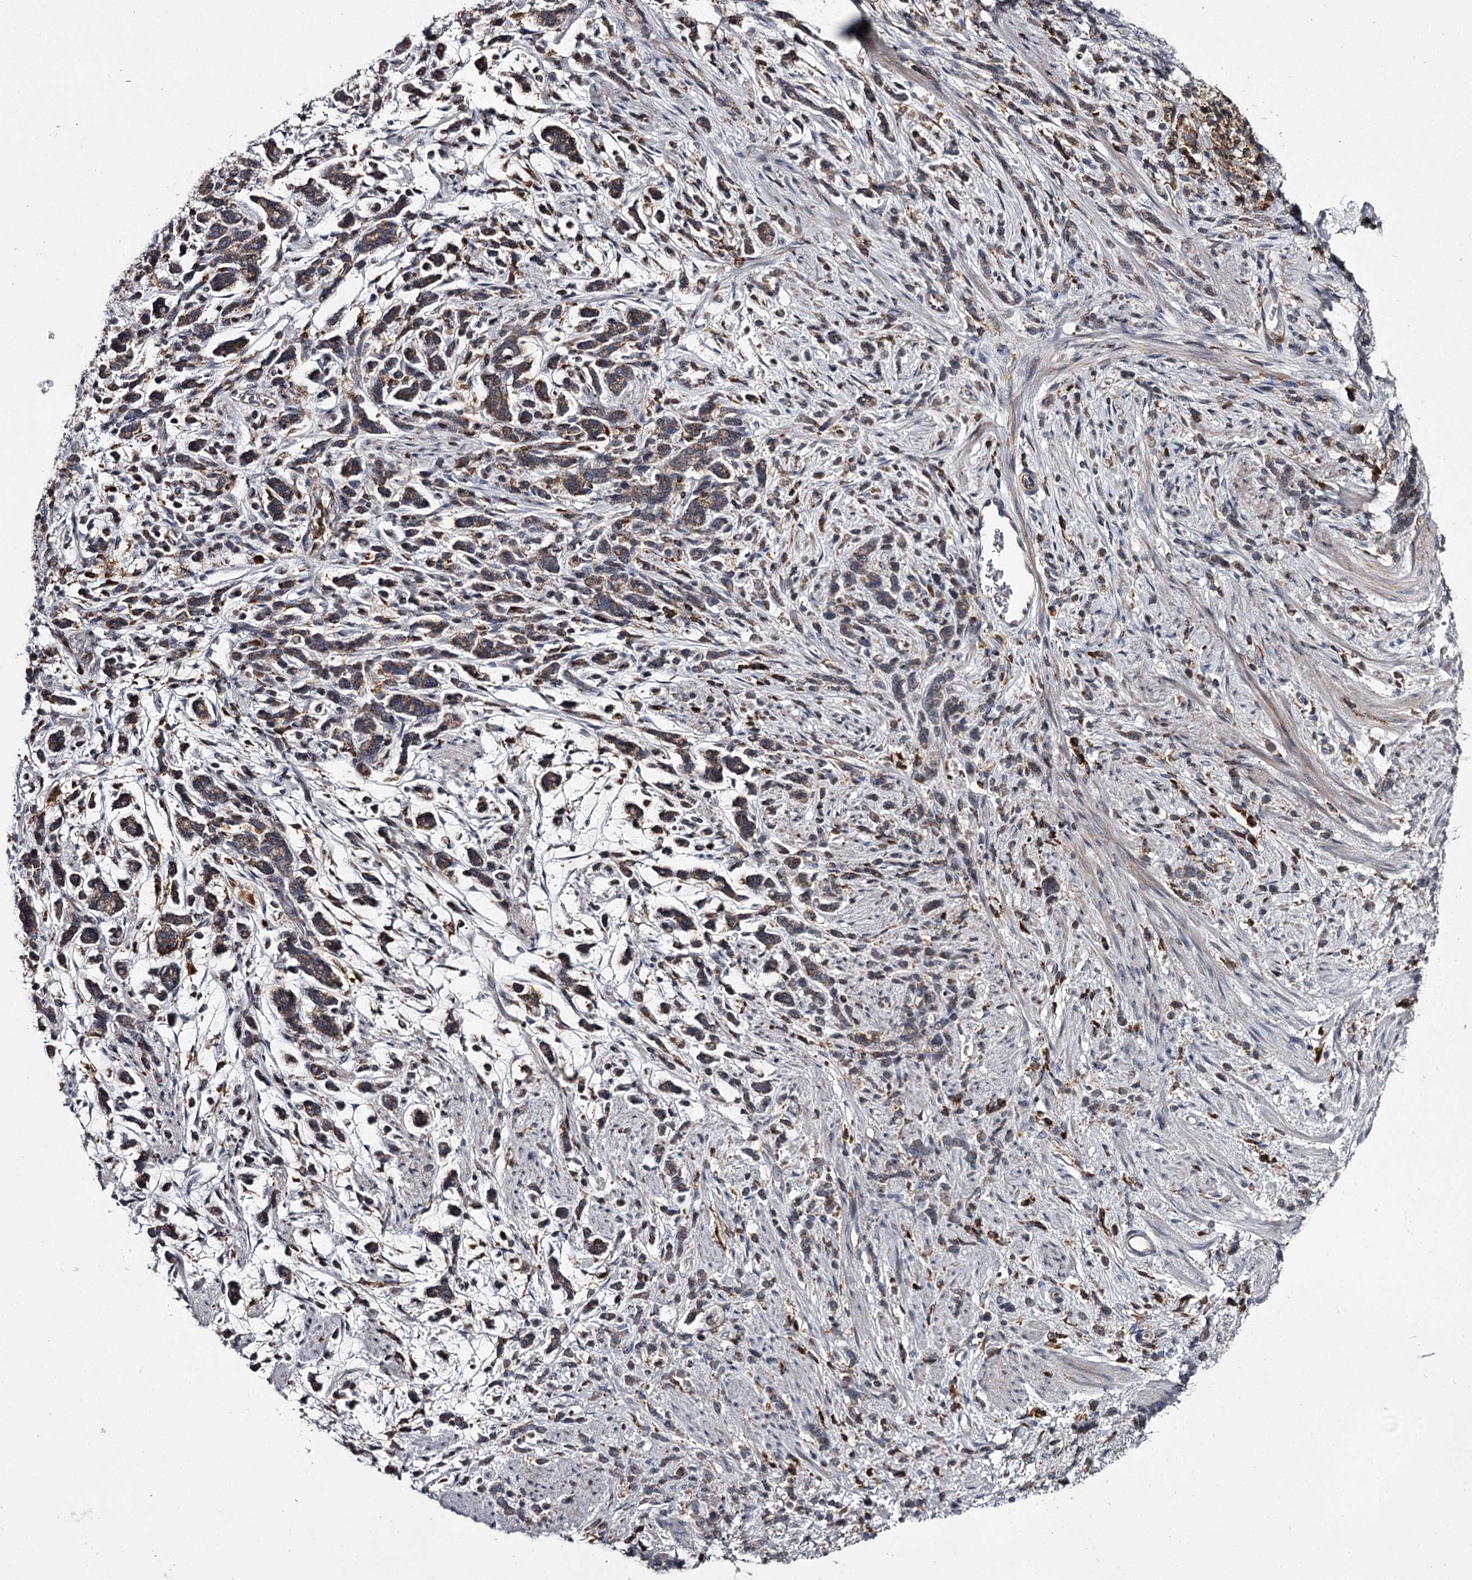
{"staining": {"intensity": "weak", "quantity": "25%-75%", "location": "cytoplasmic/membranous"}, "tissue": "stomach cancer", "cell_type": "Tumor cells", "image_type": "cancer", "snomed": [{"axis": "morphology", "description": "Adenocarcinoma, NOS"}, {"axis": "topography", "description": "Stomach"}], "caption": "Immunohistochemistry photomicrograph of neoplastic tissue: human adenocarcinoma (stomach) stained using immunohistochemistry demonstrates low levels of weak protein expression localized specifically in the cytoplasmic/membranous of tumor cells, appearing as a cytoplasmic/membranous brown color.", "gene": "RASSF6", "patient": {"sex": "female", "age": 60}}